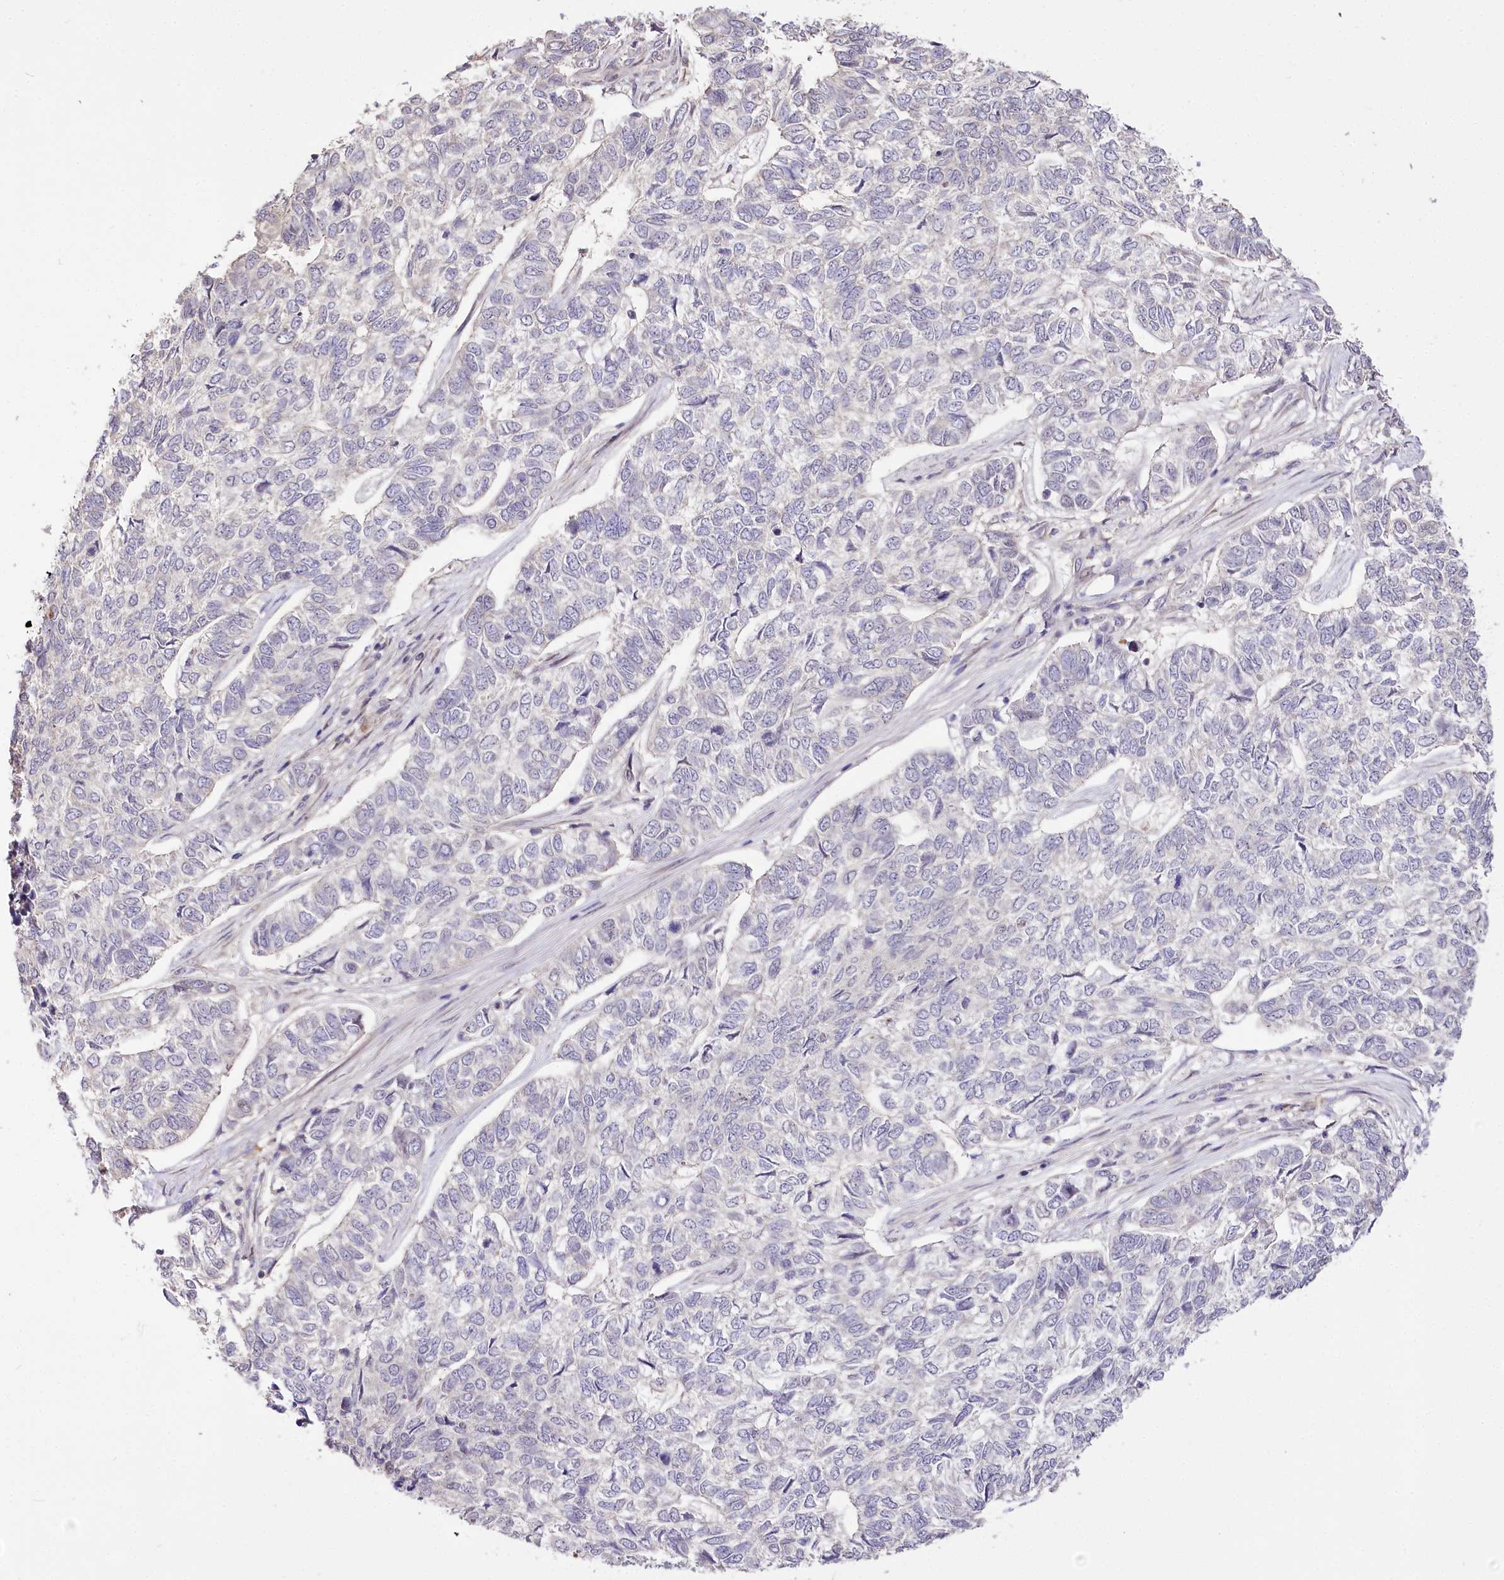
{"staining": {"intensity": "negative", "quantity": "none", "location": "none"}, "tissue": "skin cancer", "cell_type": "Tumor cells", "image_type": "cancer", "snomed": [{"axis": "morphology", "description": "Basal cell carcinoma"}, {"axis": "topography", "description": "Skin"}], "caption": "This is an IHC photomicrograph of skin basal cell carcinoma. There is no staining in tumor cells.", "gene": "ZNF226", "patient": {"sex": "female", "age": 65}}